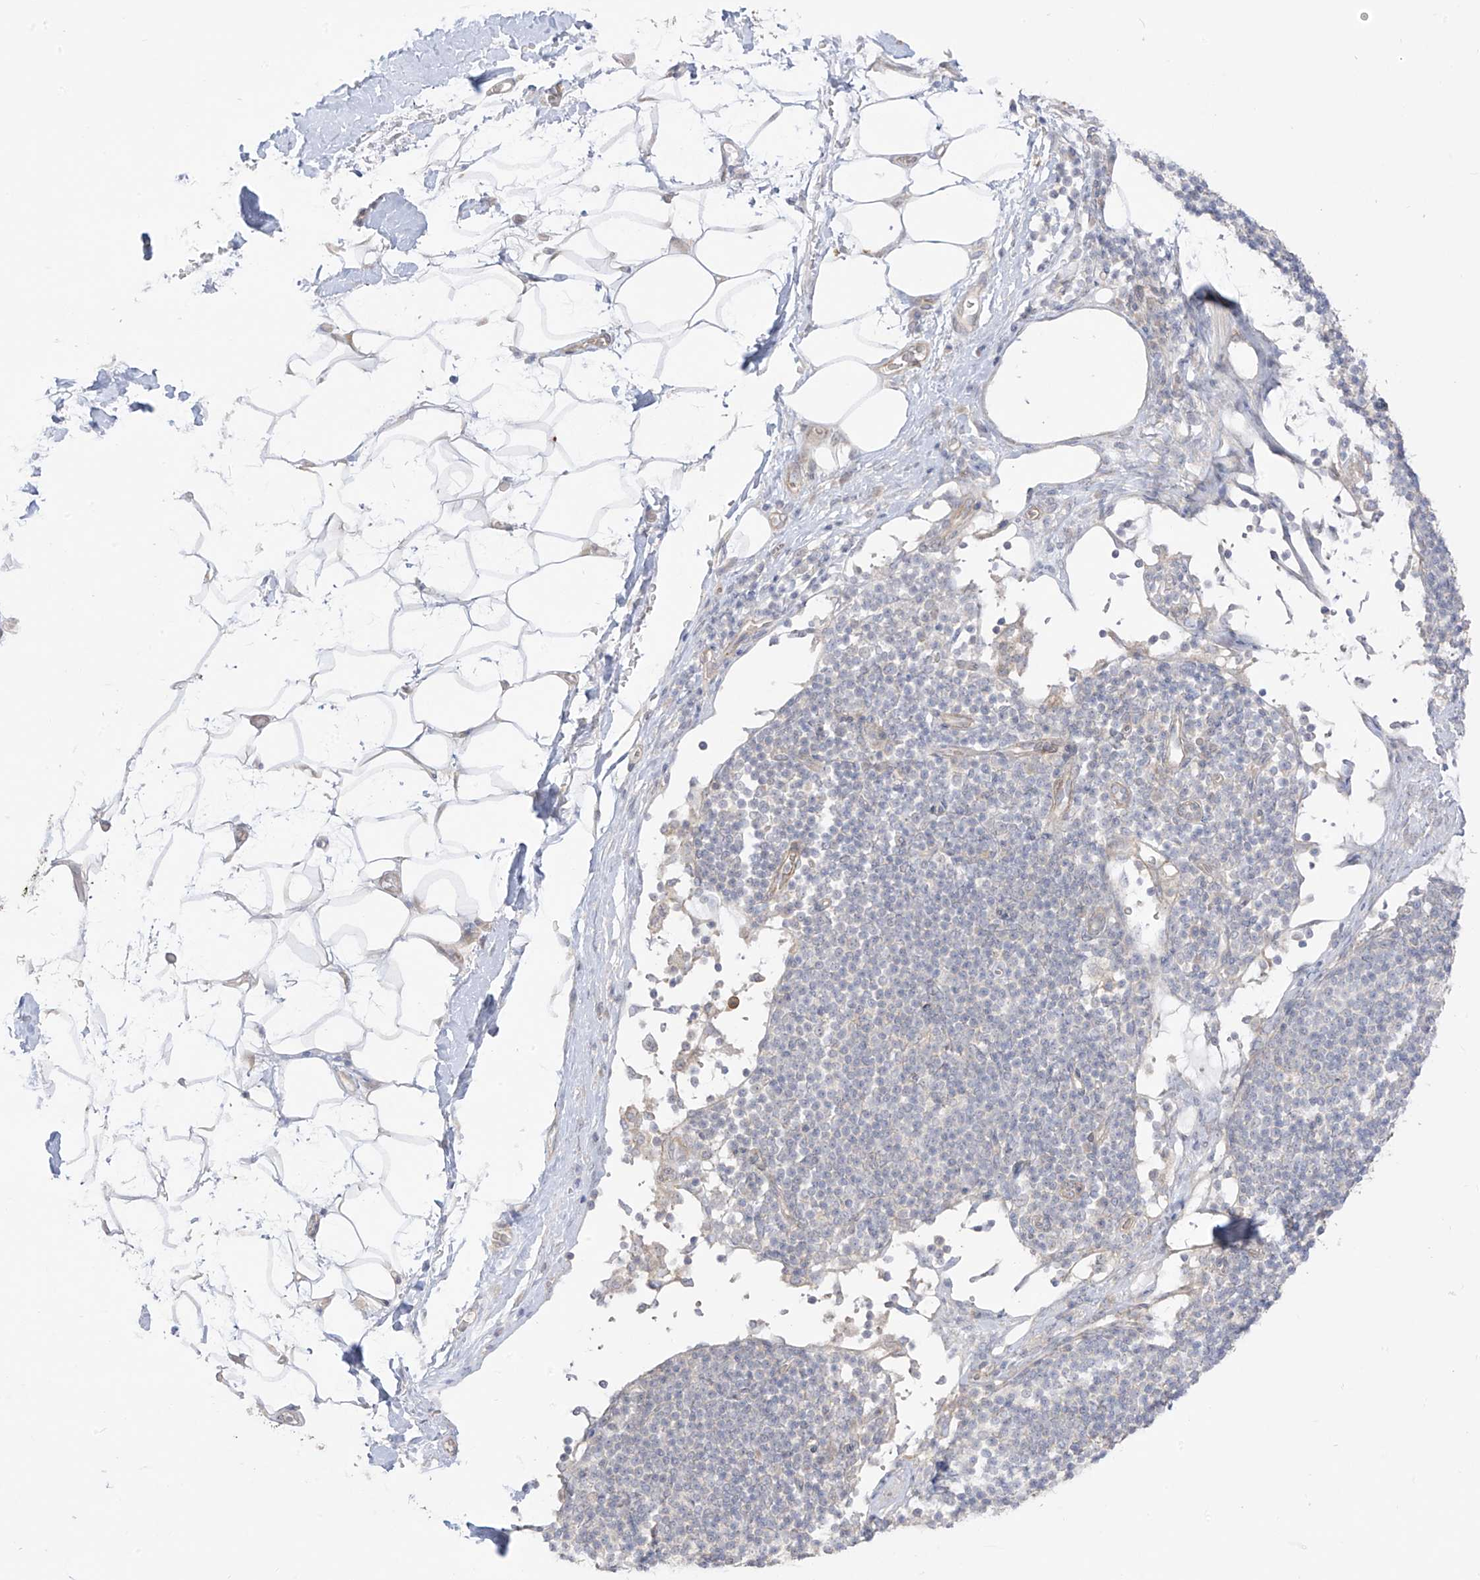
{"staining": {"intensity": "negative", "quantity": "none", "location": "none"}, "tissue": "adipose tissue", "cell_type": "Adipocytes", "image_type": "normal", "snomed": [{"axis": "morphology", "description": "Normal tissue, NOS"}, {"axis": "morphology", "description": "Adenocarcinoma, NOS"}, {"axis": "topography", "description": "Pancreas"}, {"axis": "topography", "description": "Peripheral nerve tissue"}], "caption": "A histopathology image of adipose tissue stained for a protein demonstrates no brown staining in adipocytes.", "gene": "EIPR1", "patient": {"sex": "male", "age": 59}}